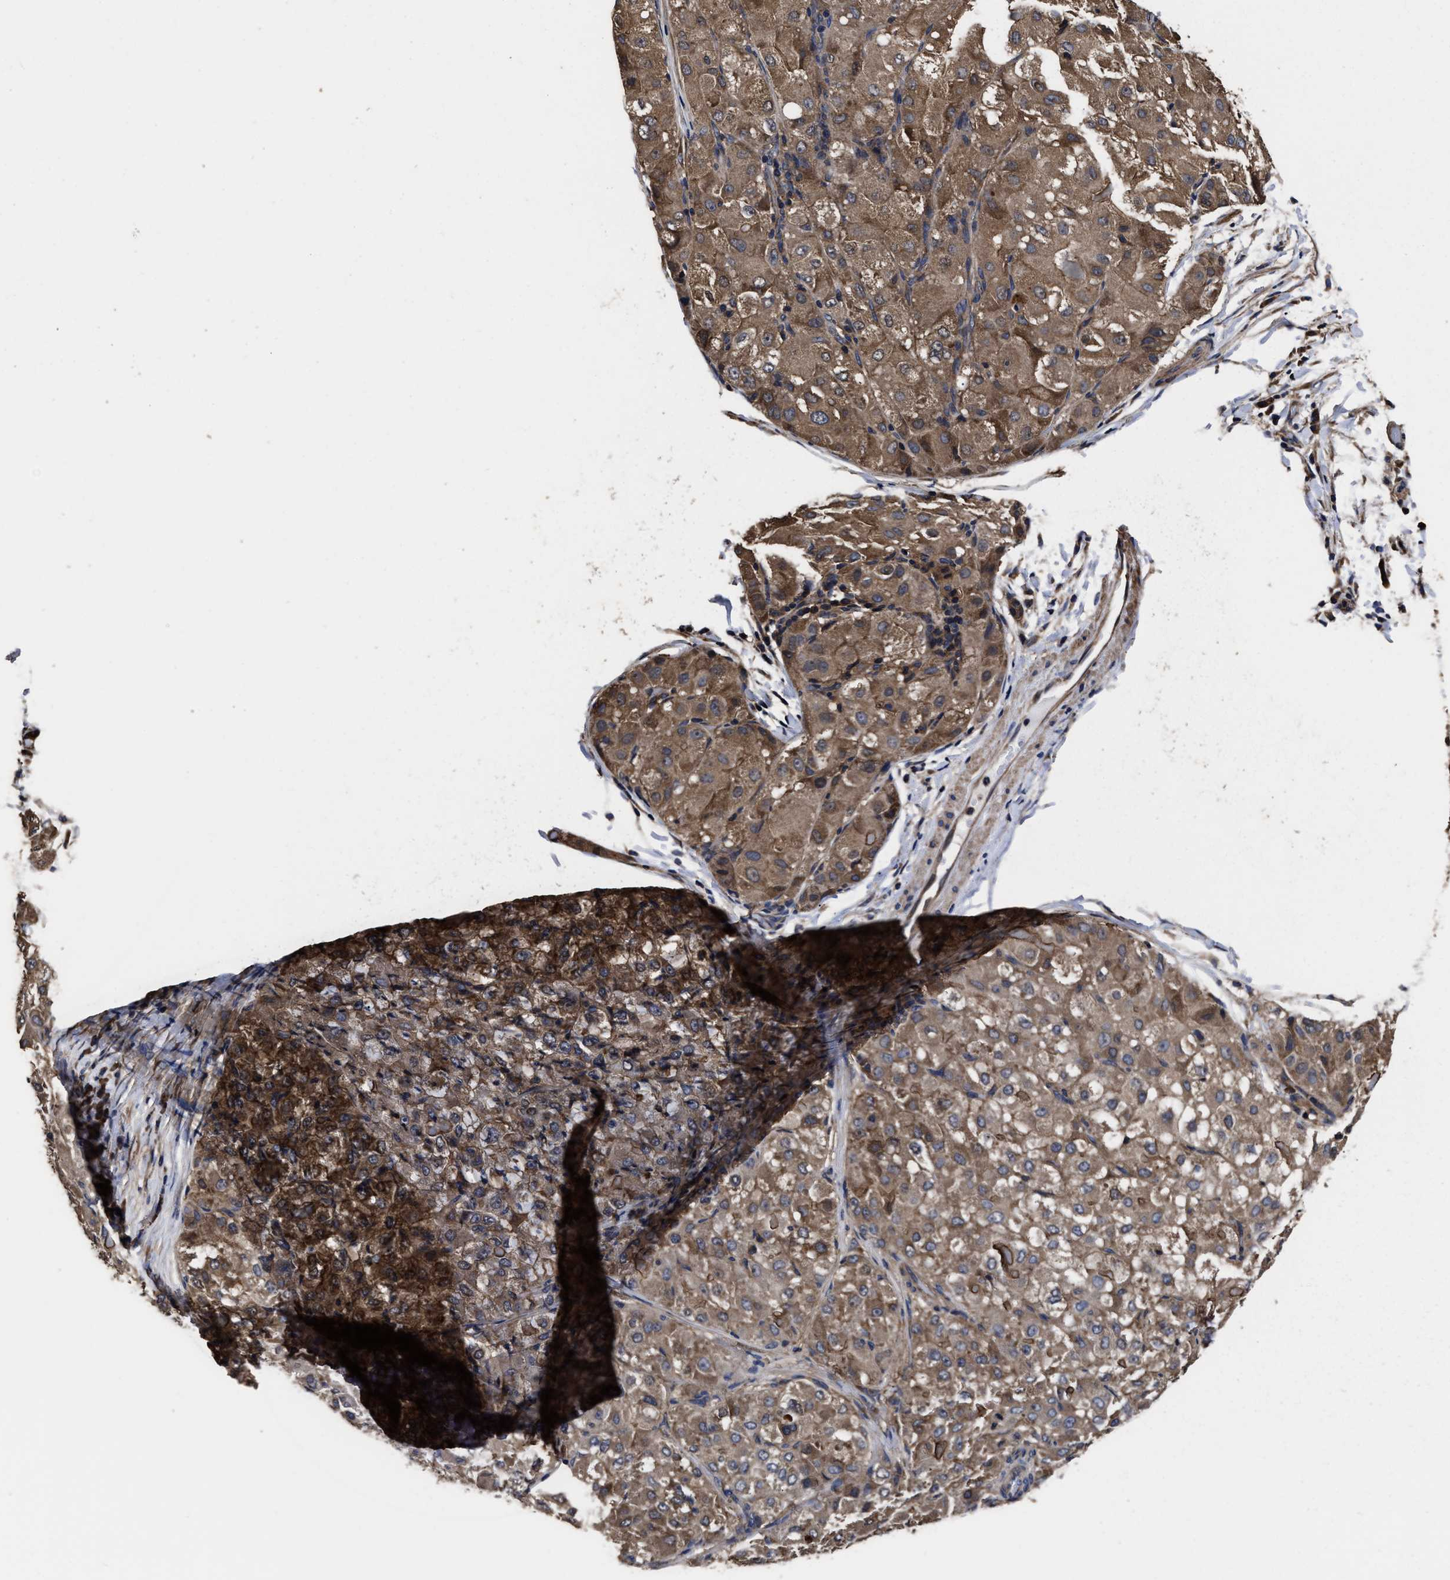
{"staining": {"intensity": "moderate", "quantity": ">75%", "location": "cytoplasmic/membranous"}, "tissue": "liver cancer", "cell_type": "Tumor cells", "image_type": "cancer", "snomed": [{"axis": "morphology", "description": "Carcinoma, Hepatocellular, NOS"}, {"axis": "topography", "description": "Liver"}], "caption": "Protein staining demonstrates moderate cytoplasmic/membranous staining in about >75% of tumor cells in liver cancer.", "gene": "AVEN", "patient": {"sex": "male", "age": 80}}